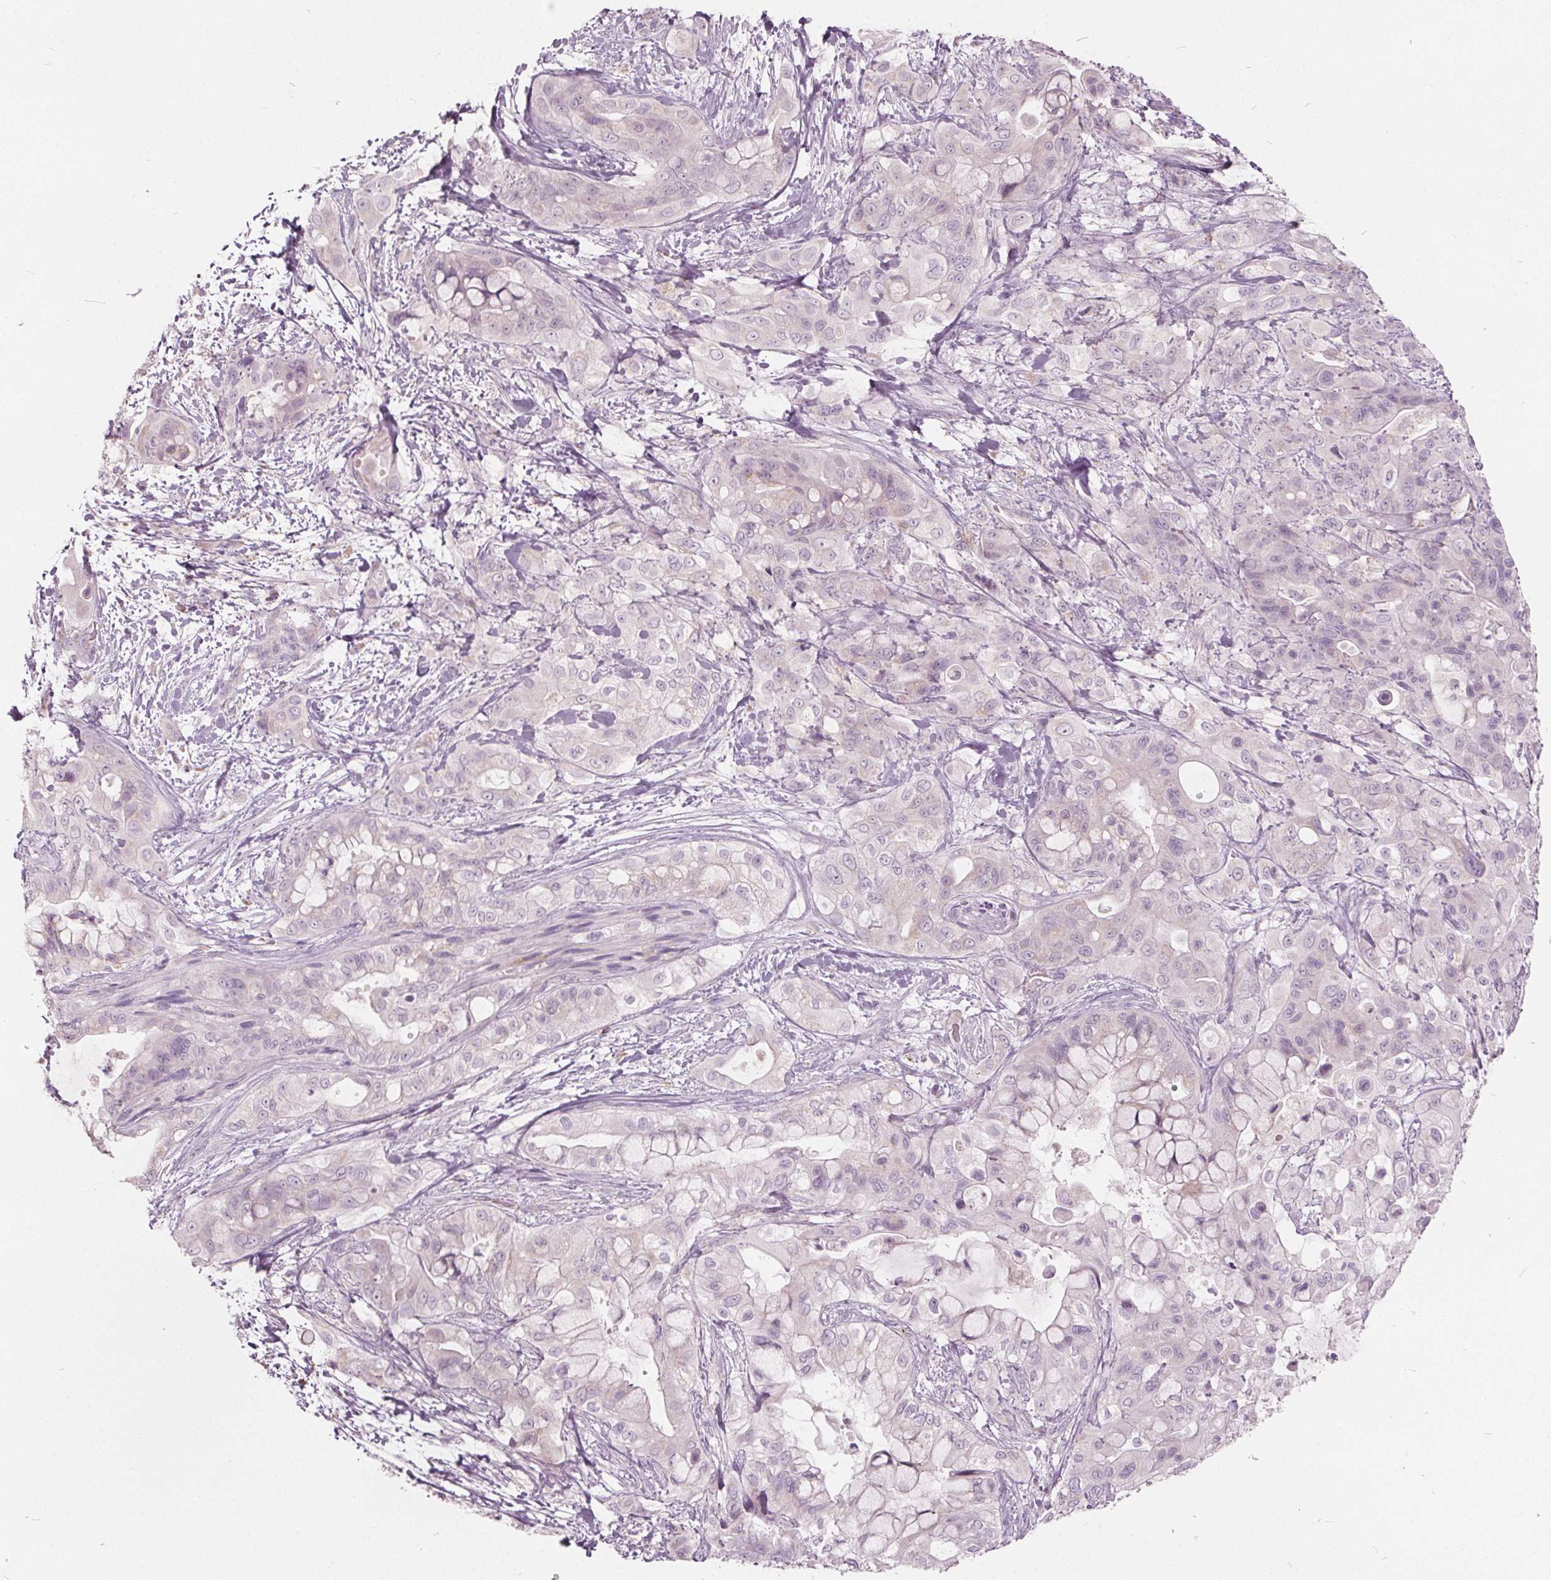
{"staining": {"intensity": "negative", "quantity": "none", "location": "none"}, "tissue": "pancreatic cancer", "cell_type": "Tumor cells", "image_type": "cancer", "snomed": [{"axis": "morphology", "description": "Adenocarcinoma, NOS"}, {"axis": "topography", "description": "Pancreas"}], "caption": "The micrograph reveals no staining of tumor cells in pancreatic cancer (adenocarcinoma). (Stains: DAB IHC with hematoxylin counter stain, Microscopy: brightfield microscopy at high magnification).", "gene": "ECI2", "patient": {"sex": "male", "age": 71}}